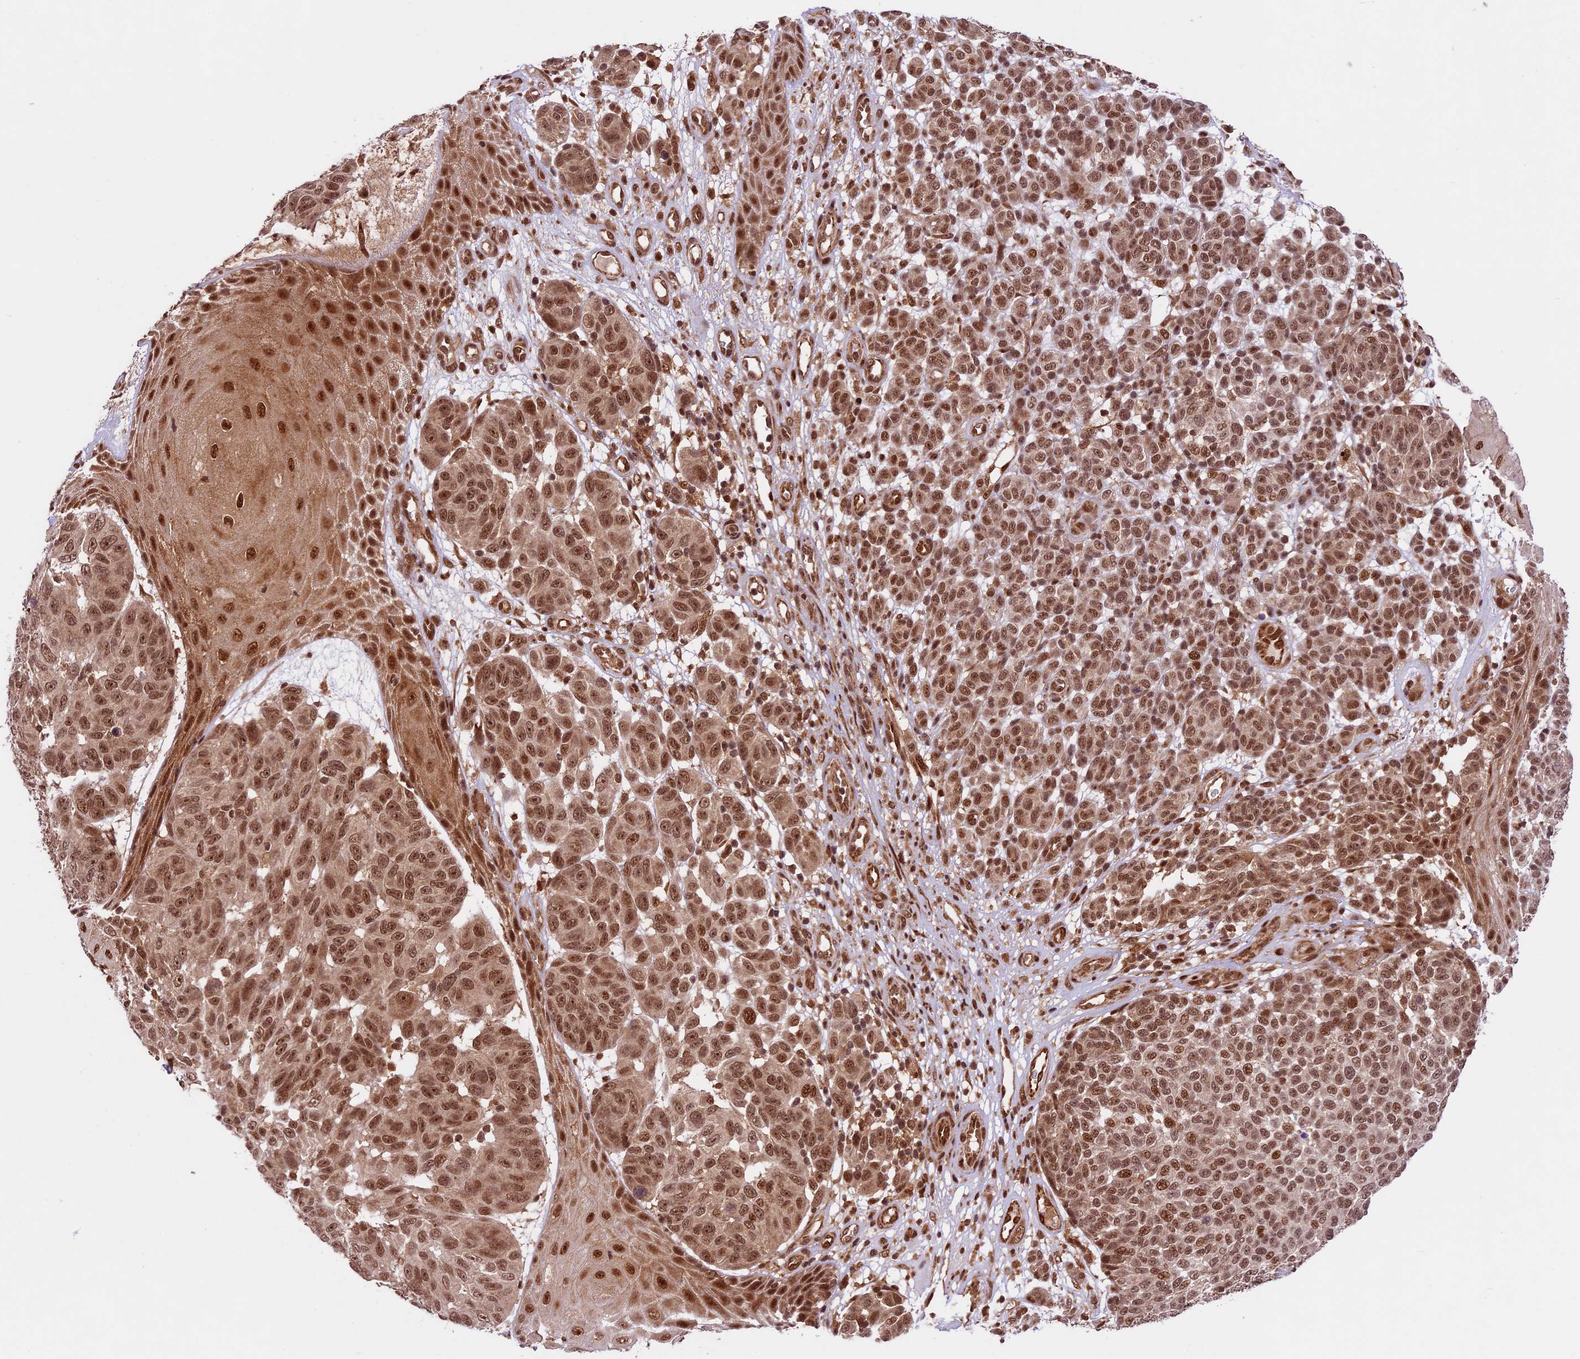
{"staining": {"intensity": "moderate", "quantity": ">75%", "location": "nuclear"}, "tissue": "melanoma", "cell_type": "Tumor cells", "image_type": "cancer", "snomed": [{"axis": "morphology", "description": "Malignant melanoma, NOS"}, {"axis": "topography", "description": "Skin"}], "caption": "The micrograph shows a brown stain indicating the presence of a protein in the nuclear of tumor cells in malignant melanoma.", "gene": "DHX38", "patient": {"sex": "male", "age": 49}}